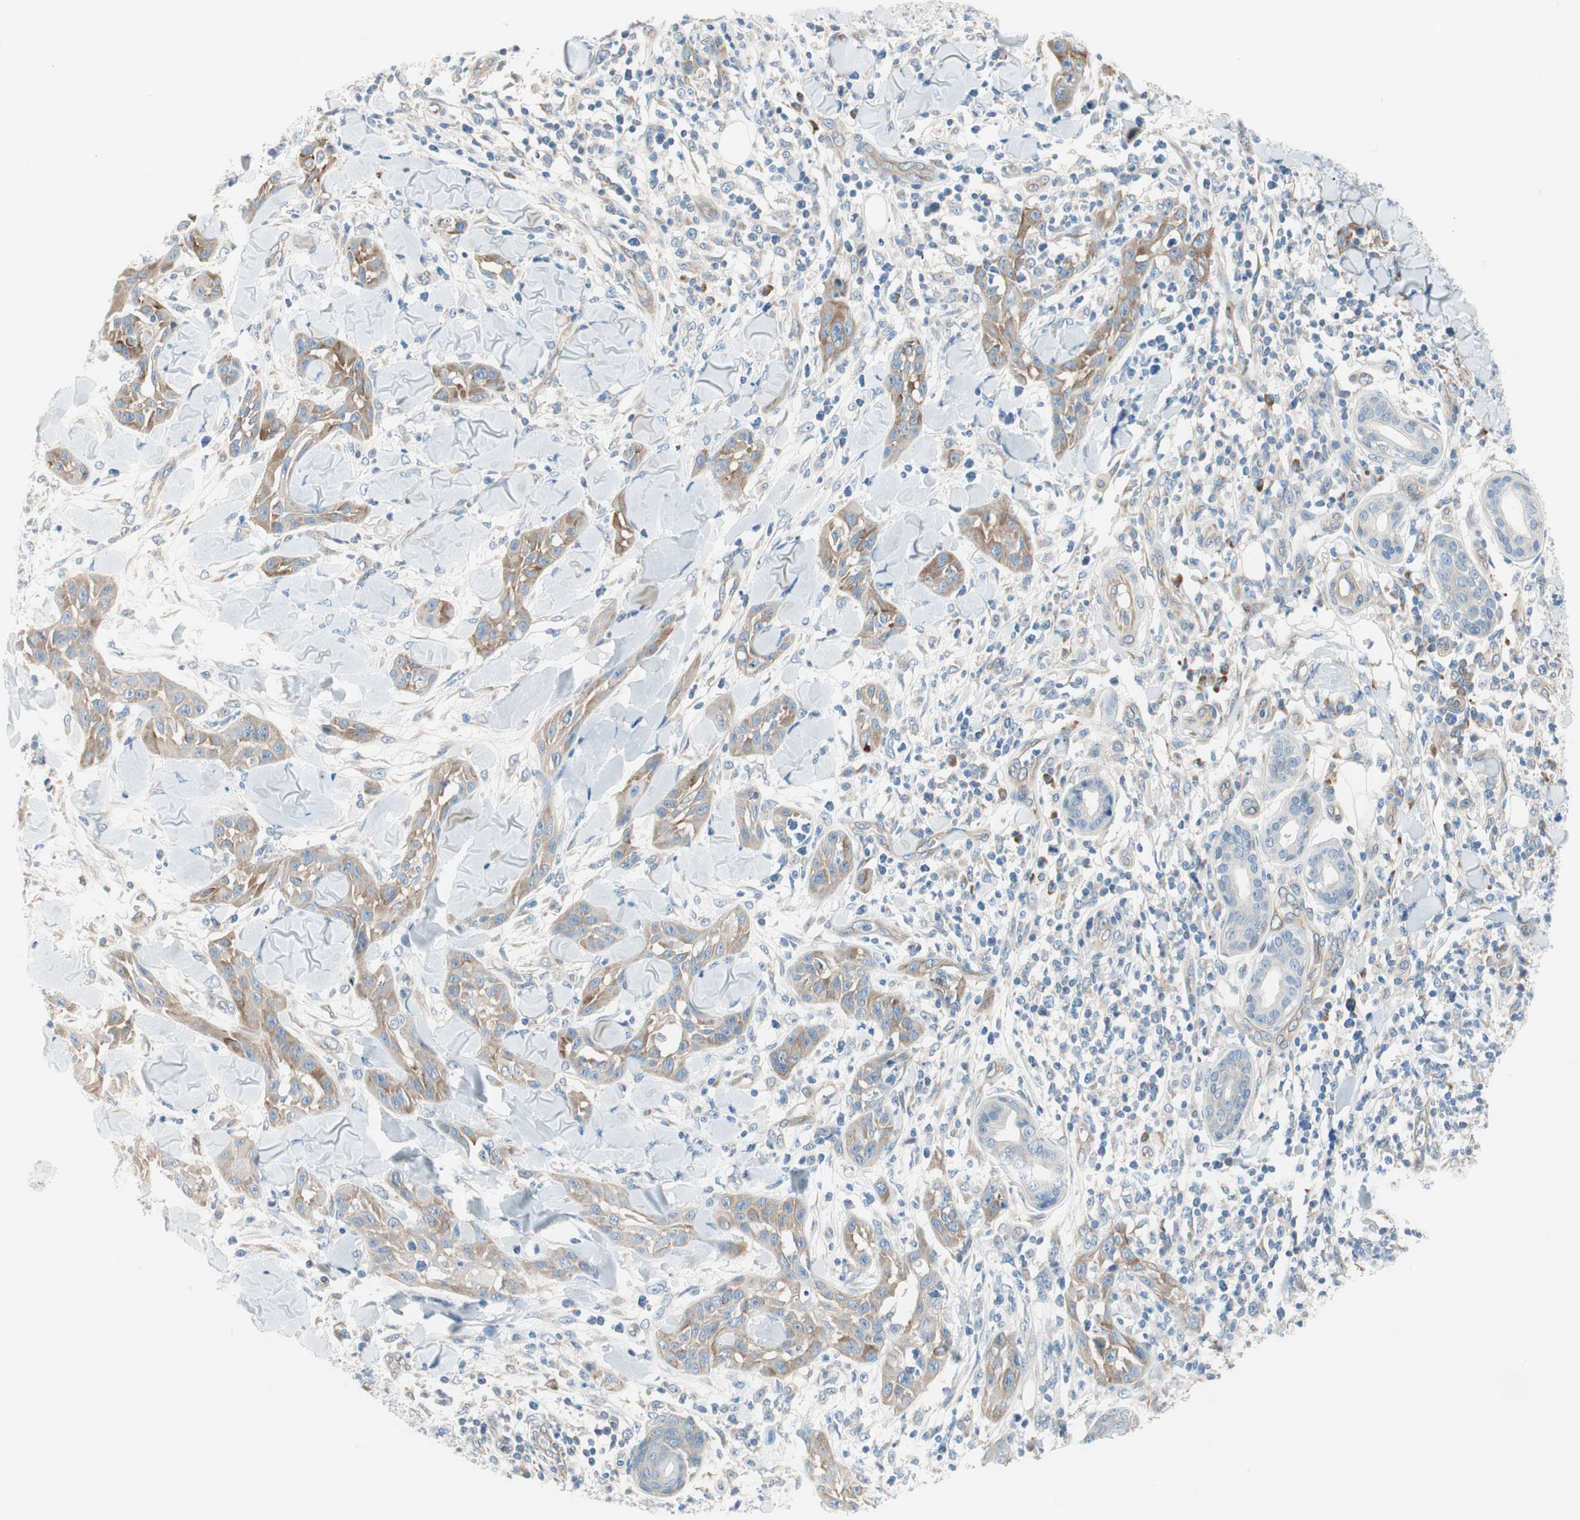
{"staining": {"intensity": "weak", "quantity": ">75%", "location": "cytoplasmic/membranous"}, "tissue": "skin cancer", "cell_type": "Tumor cells", "image_type": "cancer", "snomed": [{"axis": "morphology", "description": "Squamous cell carcinoma, NOS"}, {"axis": "topography", "description": "Skin"}], "caption": "A brown stain highlights weak cytoplasmic/membranous expression of a protein in human skin squamous cell carcinoma tumor cells.", "gene": "CDK3", "patient": {"sex": "male", "age": 24}}